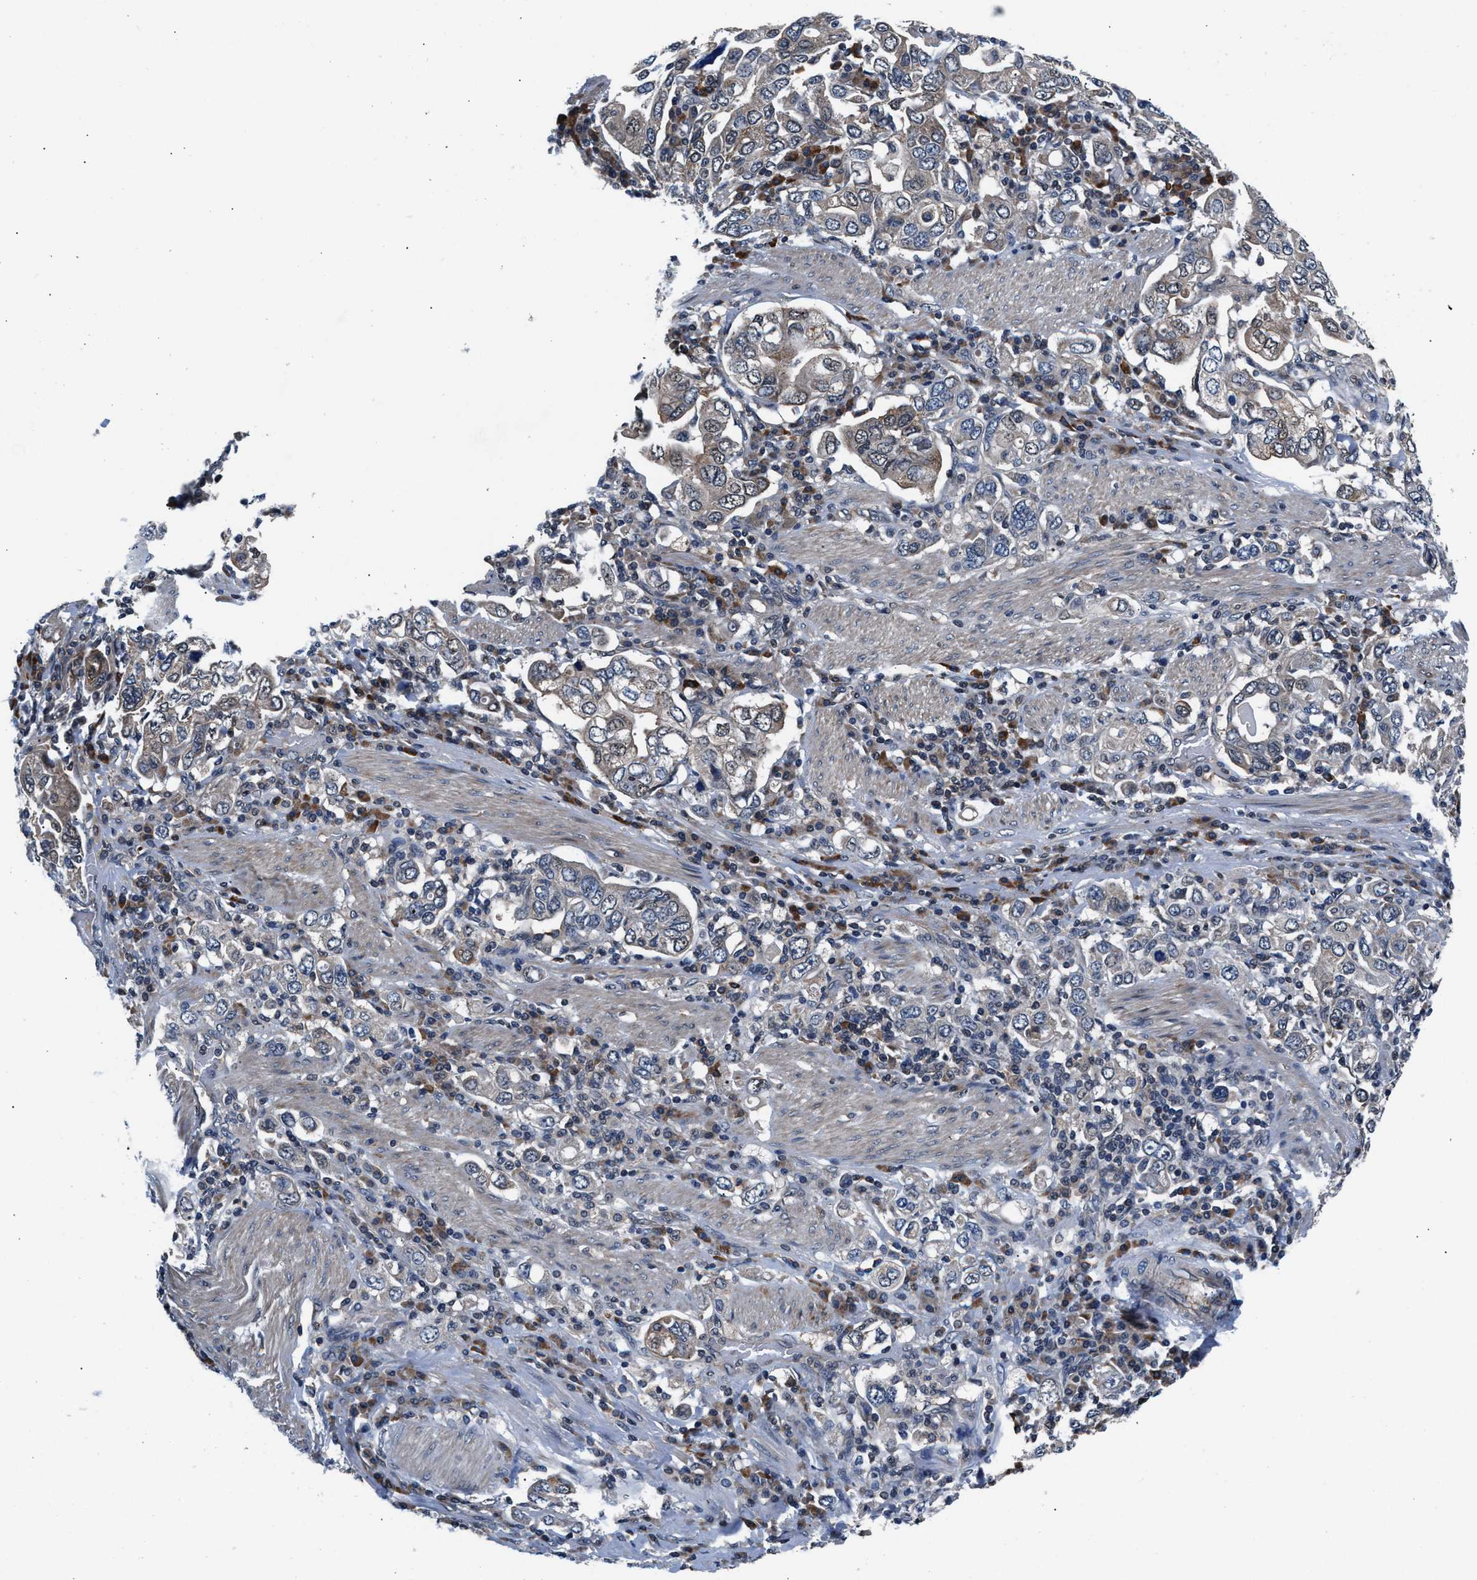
{"staining": {"intensity": "weak", "quantity": "<25%", "location": "cytoplasmic/membranous"}, "tissue": "stomach cancer", "cell_type": "Tumor cells", "image_type": "cancer", "snomed": [{"axis": "morphology", "description": "Adenocarcinoma, NOS"}, {"axis": "topography", "description": "Stomach, upper"}], "caption": "Tumor cells show no significant positivity in stomach cancer (adenocarcinoma).", "gene": "PRPSAP2", "patient": {"sex": "male", "age": 62}}